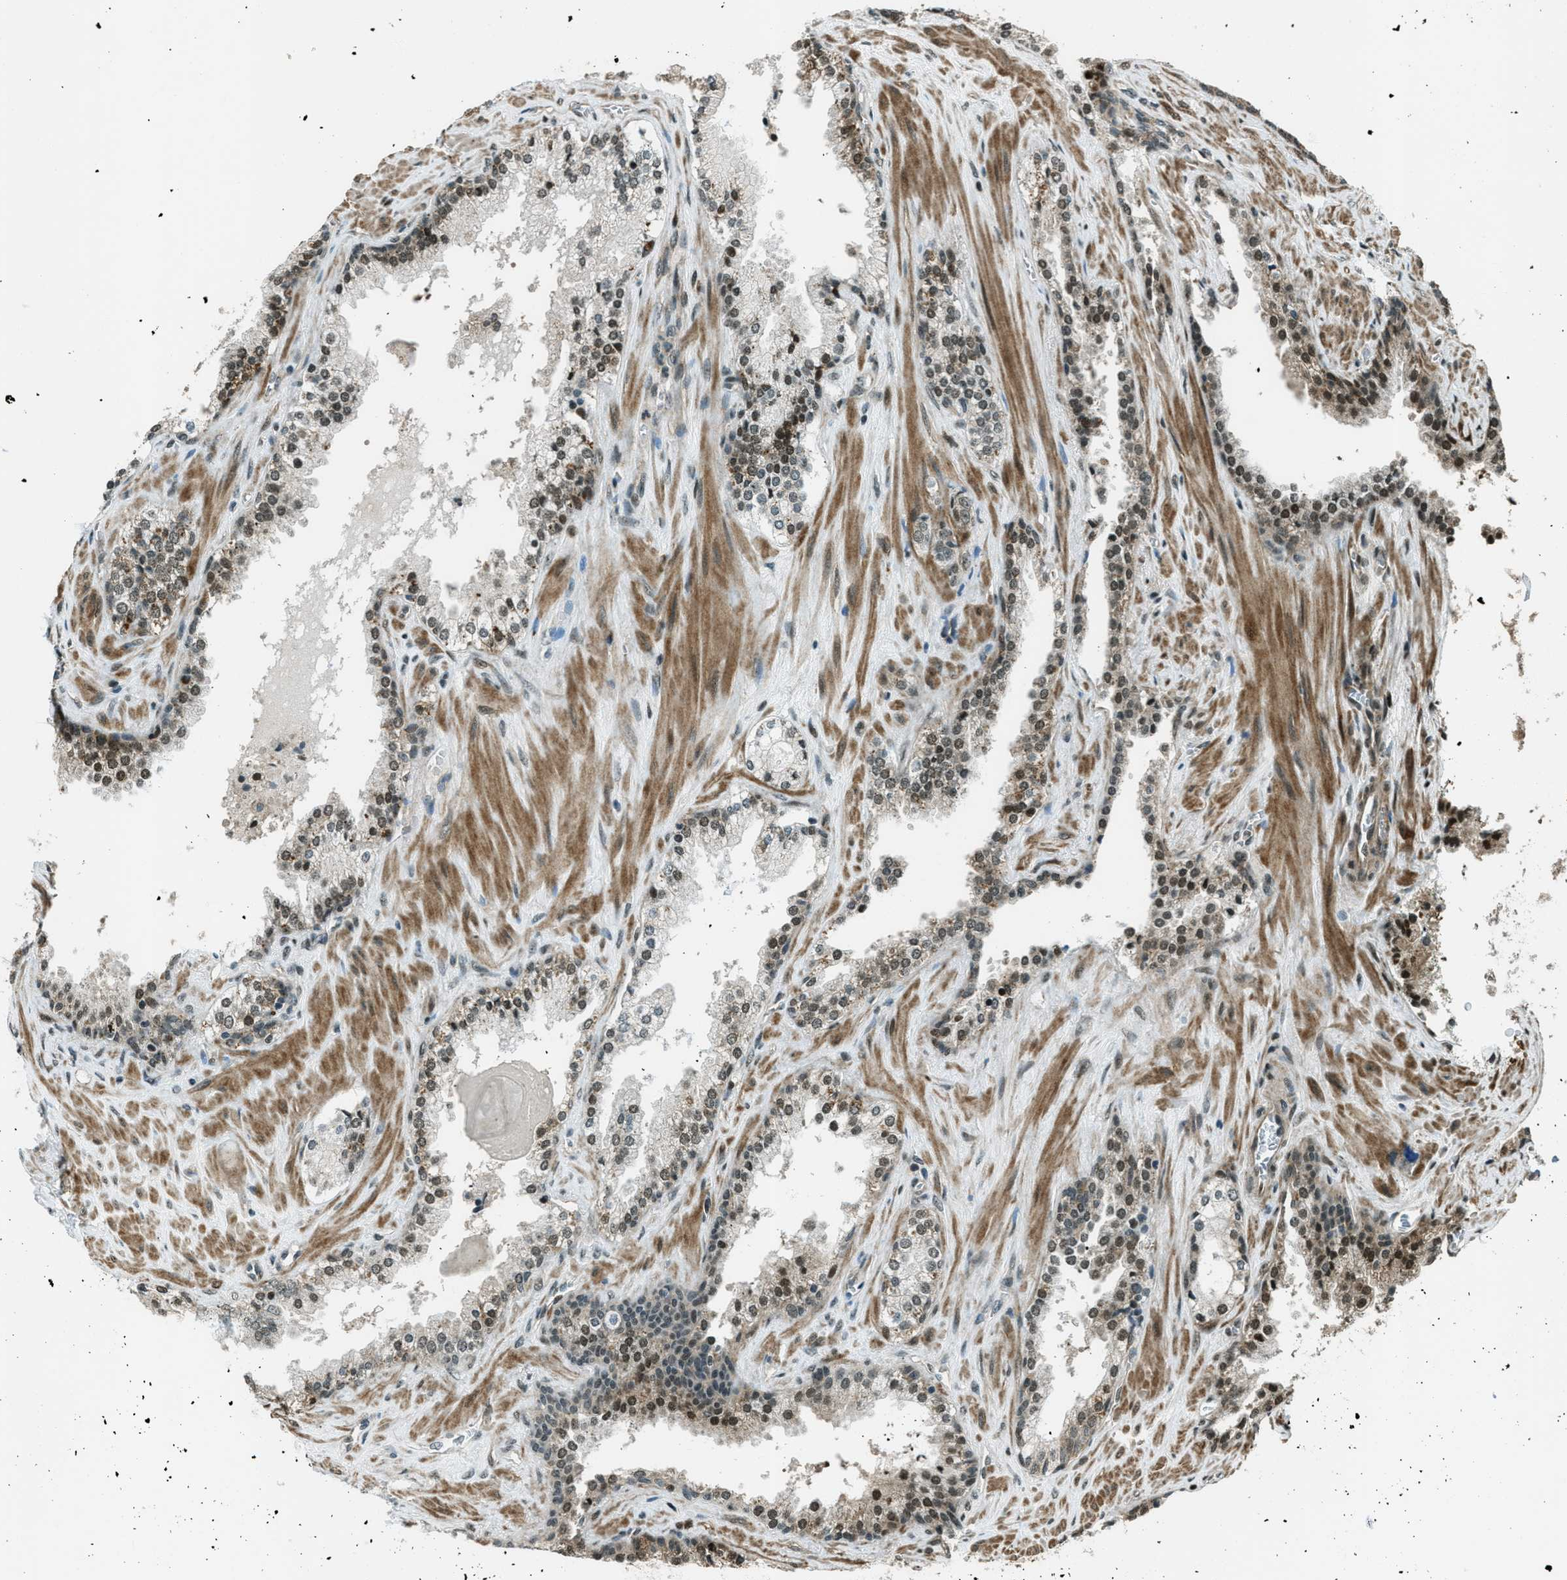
{"staining": {"intensity": "moderate", "quantity": "25%-75%", "location": "nuclear"}, "tissue": "prostate cancer", "cell_type": "Tumor cells", "image_type": "cancer", "snomed": [{"axis": "morphology", "description": "Adenocarcinoma, High grade"}, {"axis": "topography", "description": "Prostate"}], "caption": "An IHC histopathology image of tumor tissue is shown. Protein staining in brown shows moderate nuclear positivity in prostate cancer (high-grade adenocarcinoma) within tumor cells. The protein of interest is shown in brown color, while the nuclei are stained blue.", "gene": "TARDBP", "patient": {"sex": "male", "age": 71}}